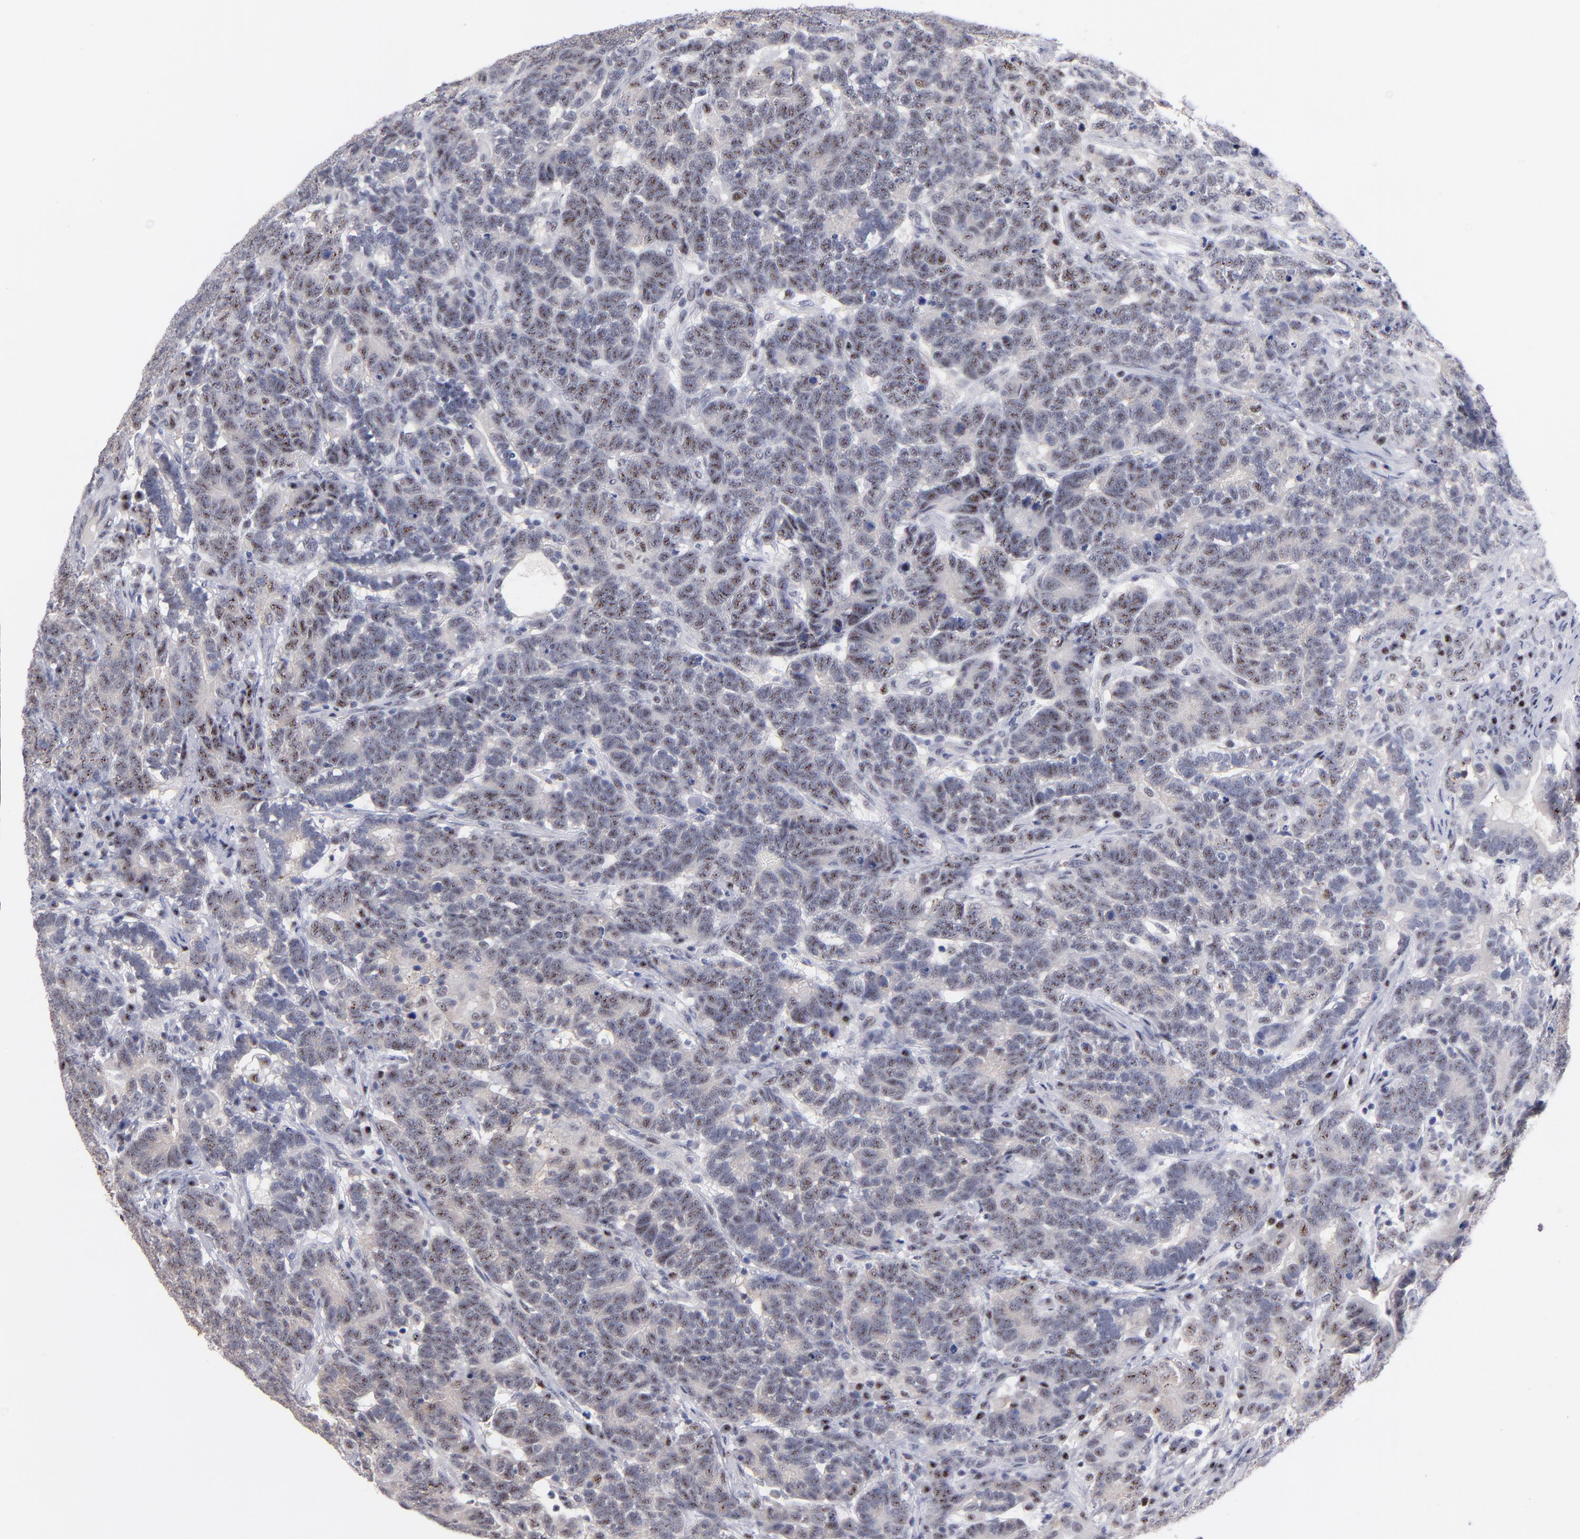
{"staining": {"intensity": "moderate", "quantity": "25%-75%", "location": "nuclear"}, "tissue": "testis cancer", "cell_type": "Tumor cells", "image_type": "cancer", "snomed": [{"axis": "morphology", "description": "Carcinoma, Embryonal, NOS"}, {"axis": "topography", "description": "Testis"}], "caption": "An immunohistochemistry (IHC) histopathology image of neoplastic tissue is shown. Protein staining in brown highlights moderate nuclear positivity in testis cancer within tumor cells. Nuclei are stained in blue.", "gene": "RAF1", "patient": {"sex": "male", "age": 26}}